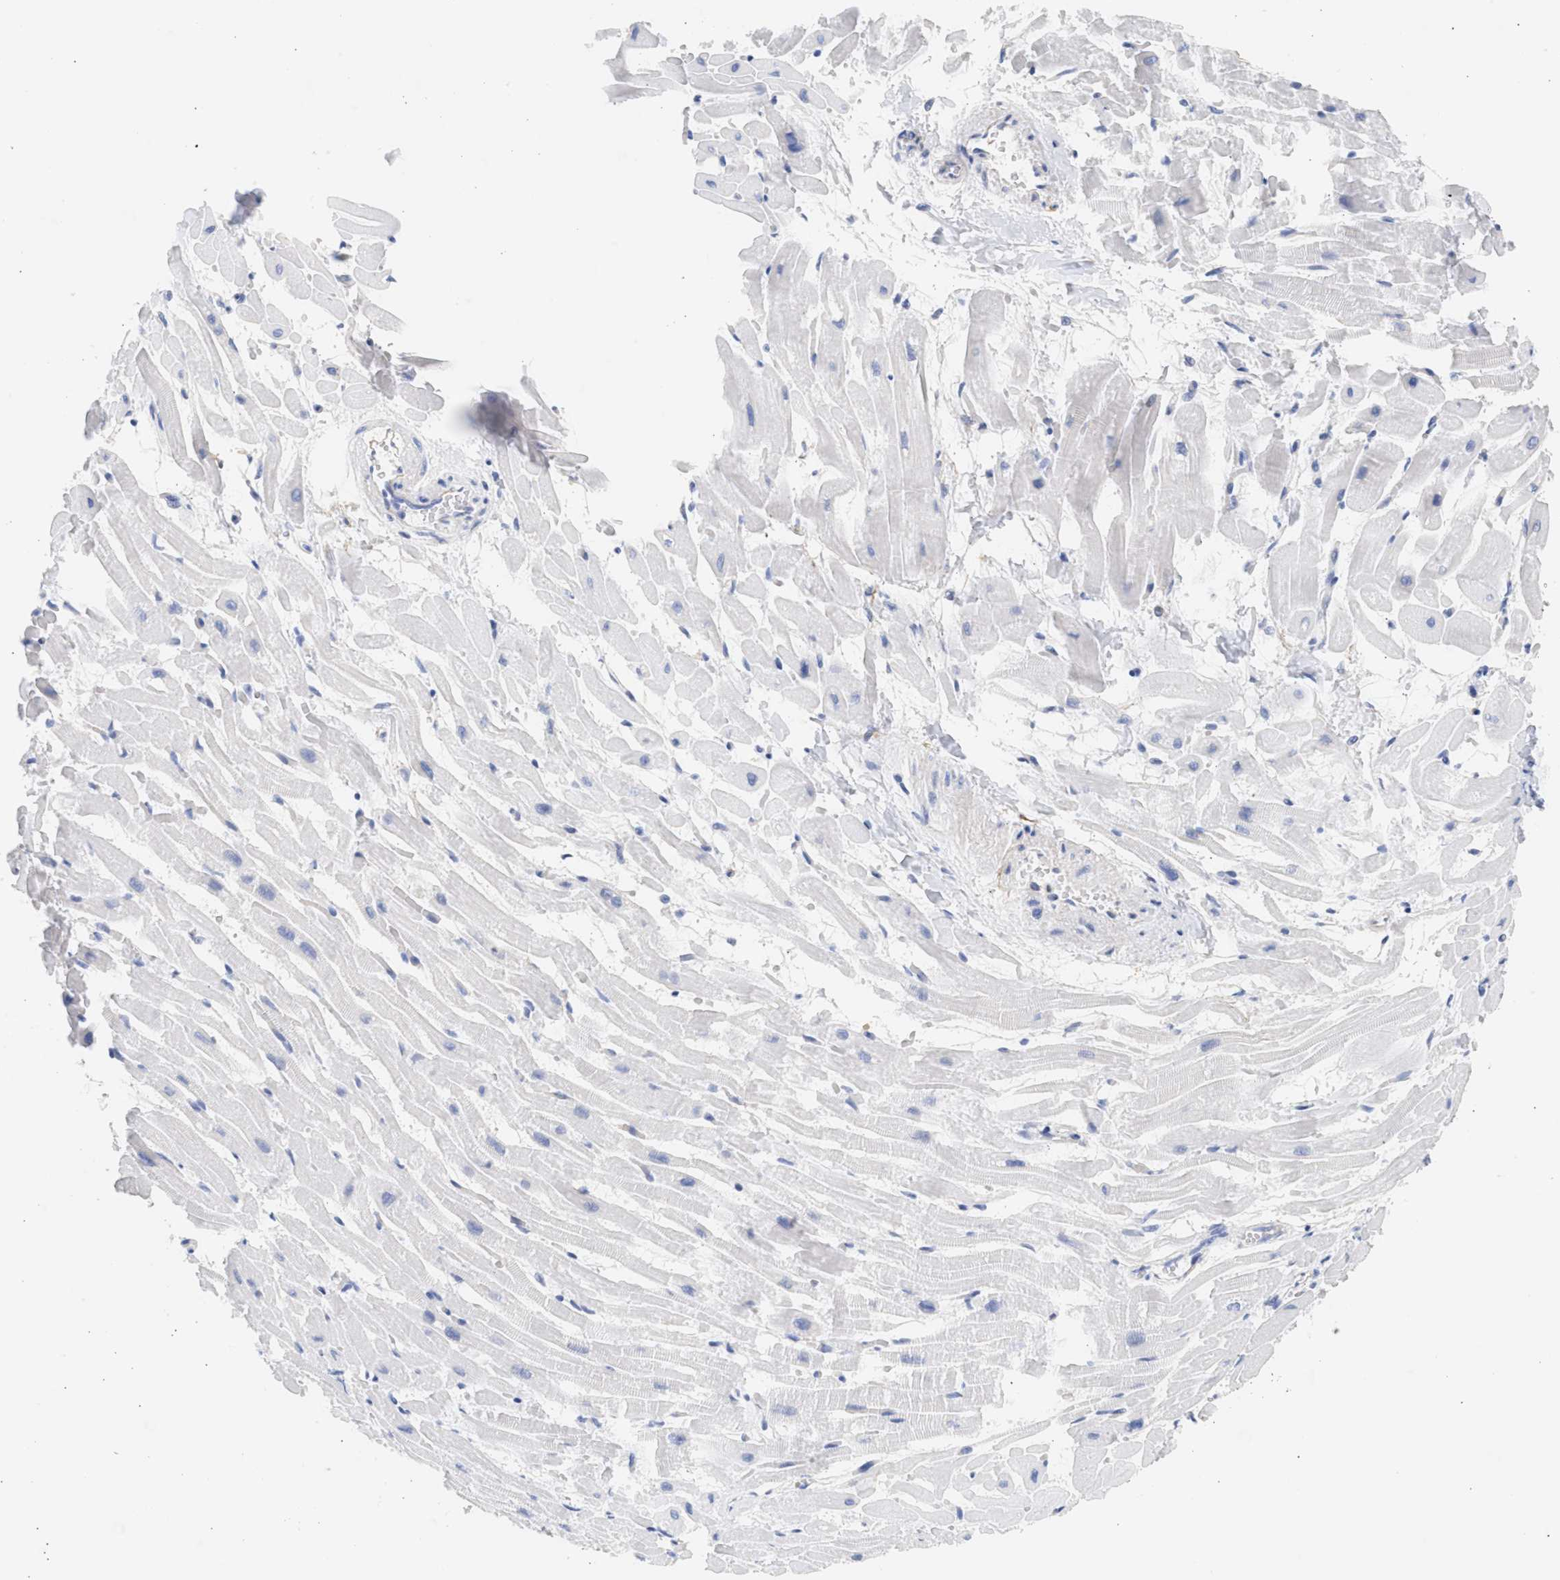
{"staining": {"intensity": "negative", "quantity": "none", "location": "none"}, "tissue": "heart muscle", "cell_type": "Cardiomyocytes", "image_type": "normal", "snomed": [{"axis": "morphology", "description": "Normal tissue, NOS"}, {"axis": "topography", "description": "Heart"}], "caption": "Cardiomyocytes show no significant protein staining in unremarkable heart muscle.", "gene": "SPATA3", "patient": {"sex": "male", "age": 45}}